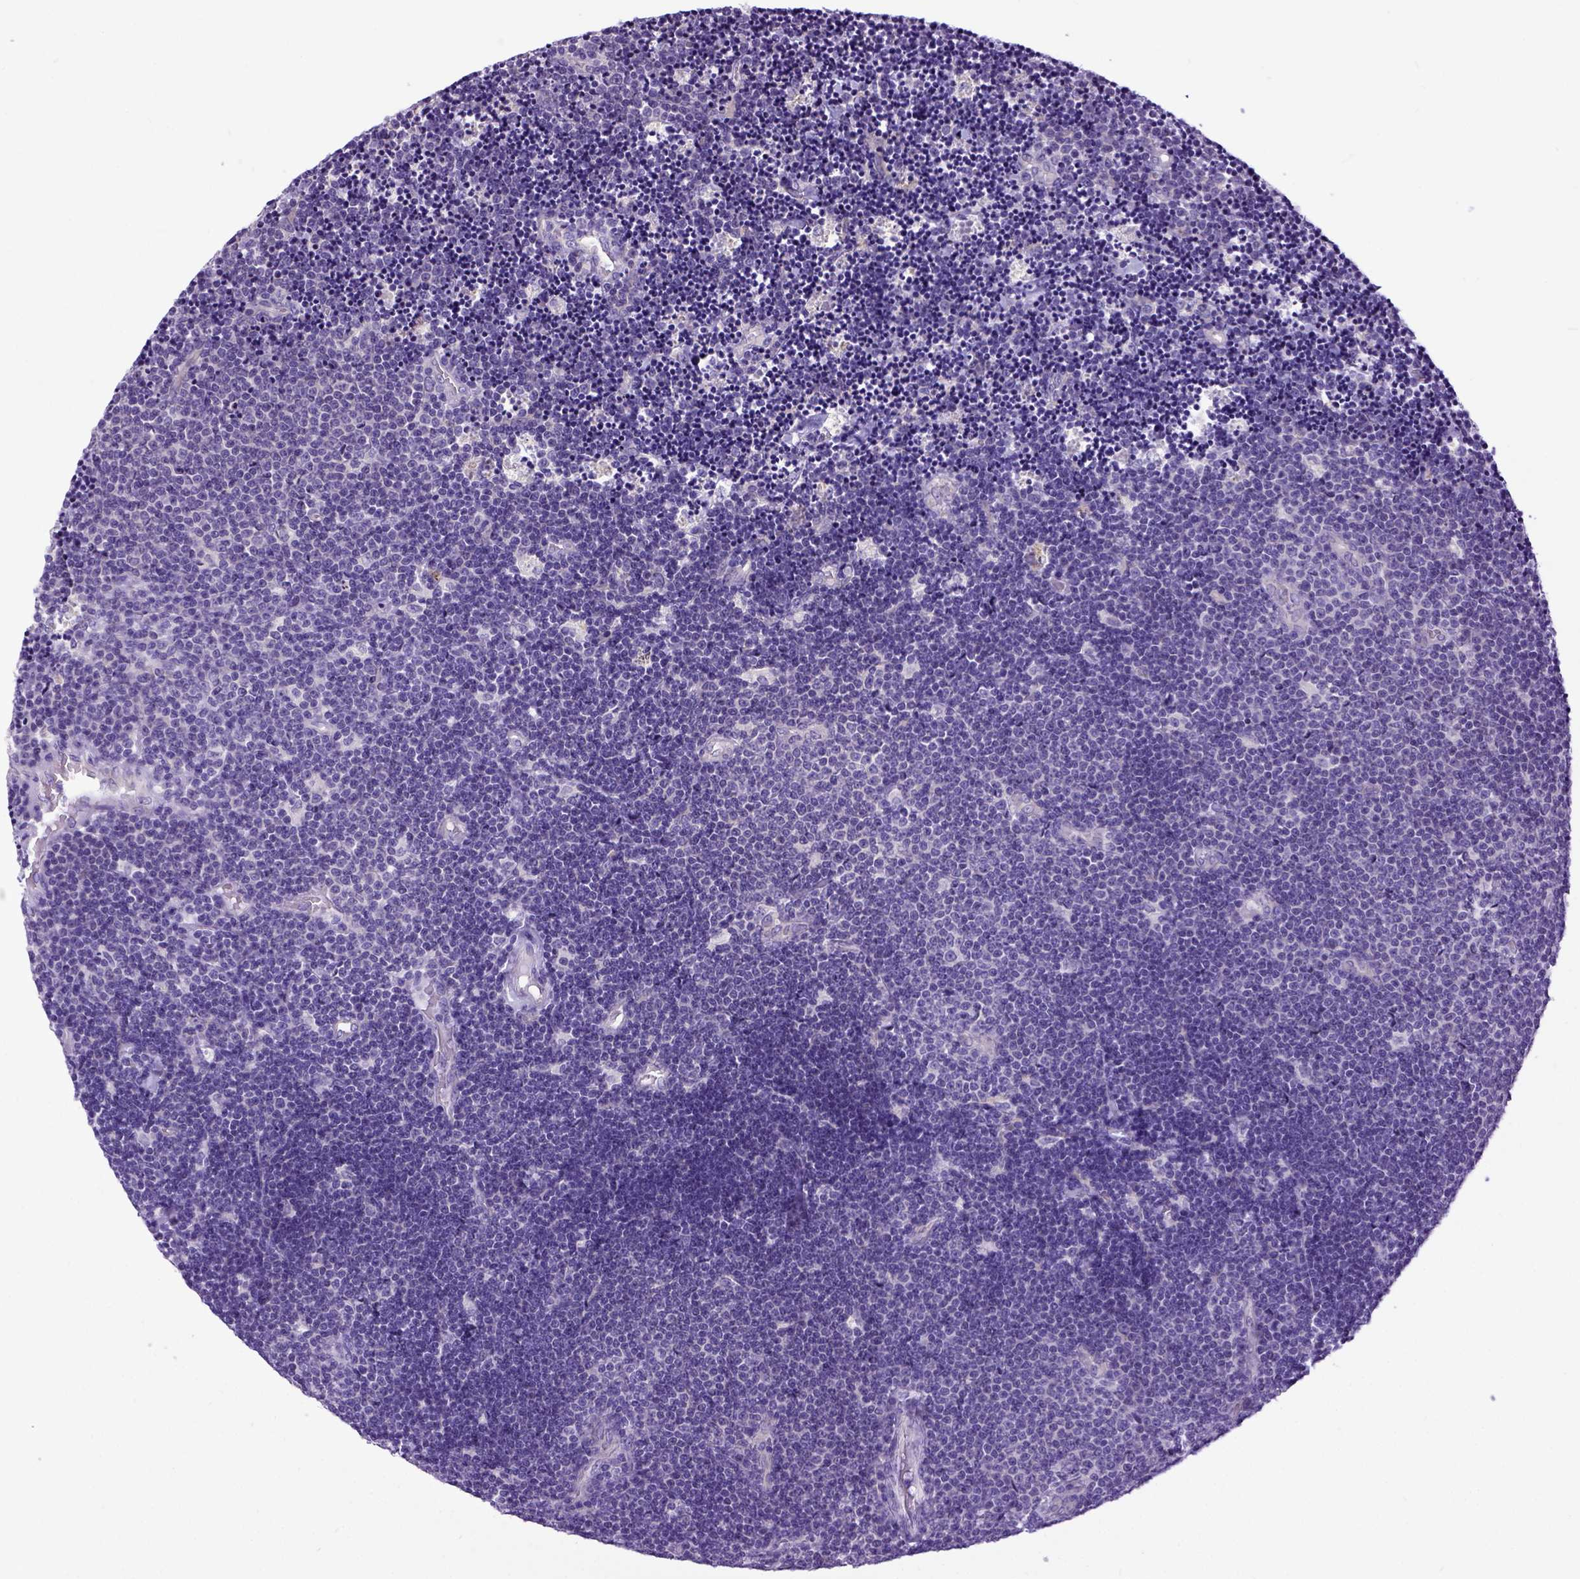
{"staining": {"intensity": "negative", "quantity": "none", "location": "none"}, "tissue": "lymphoma", "cell_type": "Tumor cells", "image_type": "cancer", "snomed": [{"axis": "morphology", "description": "Malignant lymphoma, non-Hodgkin's type, Low grade"}, {"axis": "topography", "description": "Brain"}], "caption": "The IHC photomicrograph has no significant positivity in tumor cells of lymphoma tissue. (DAB (3,3'-diaminobenzidine) IHC with hematoxylin counter stain).", "gene": "NEK5", "patient": {"sex": "female", "age": 66}}